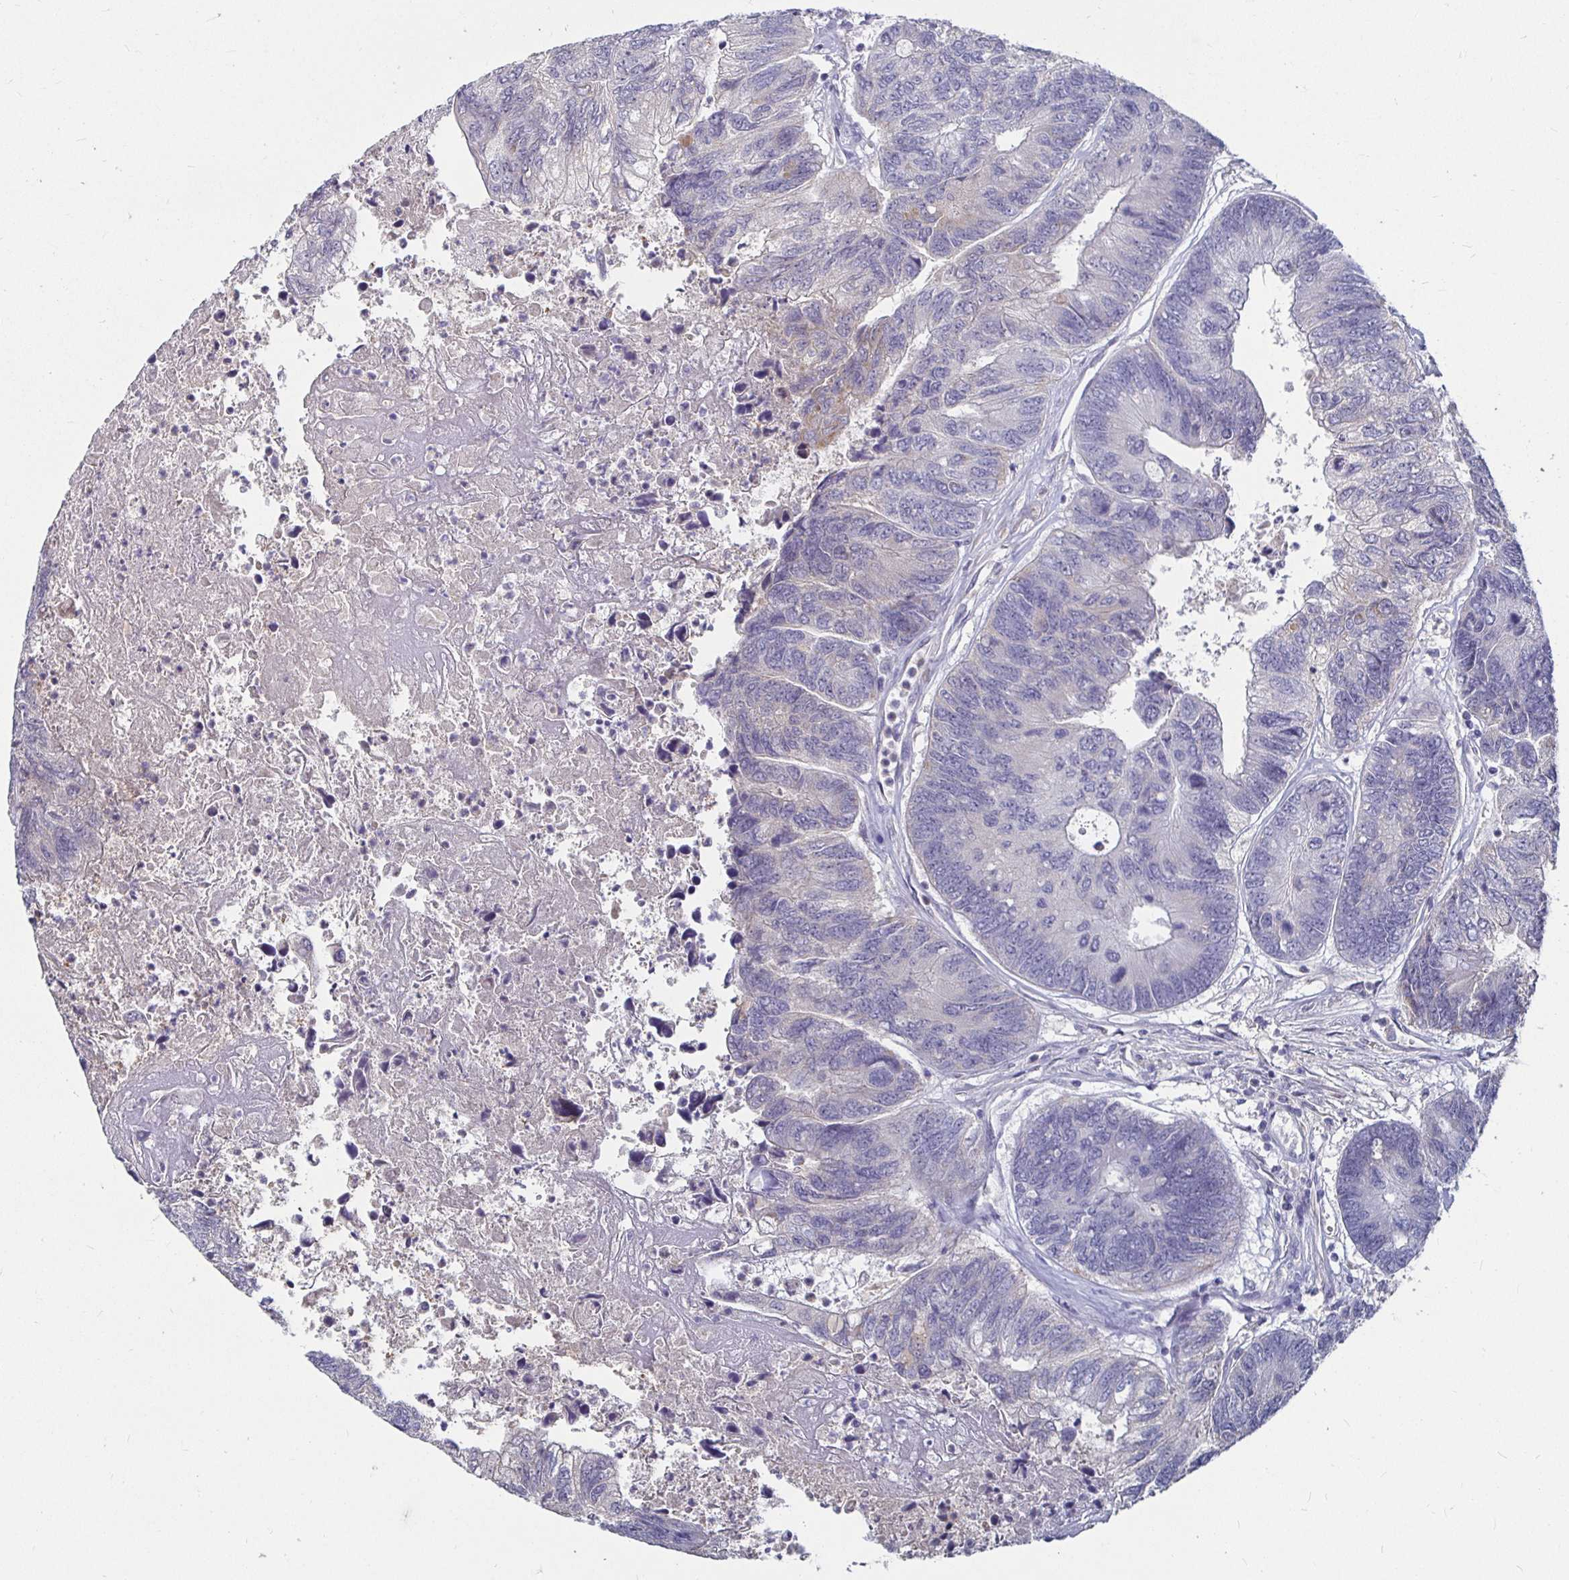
{"staining": {"intensity": "negative", "quantity": "none", "location": "none"}, "tissue": "colorectal cancer", "cell_type": "Tumor cells", "image_type": "cancer", "snomed": [{"axis": "morphology", "description": "Adenocarcinoma, NOS"}, {"axis": "topography", "description": "Colon"}], "caption": "Immunohistochemical staining of human colorectal cancer (adenocarcinoma) exhibits no significant positivity in tumor cells. Brightfield microscopy of IHC stained with DAB (brown) and hematoxylin (blue), captured at high magnification.", "gene": "RNF144B", "patient": {"sex": "female", "age": 67}}